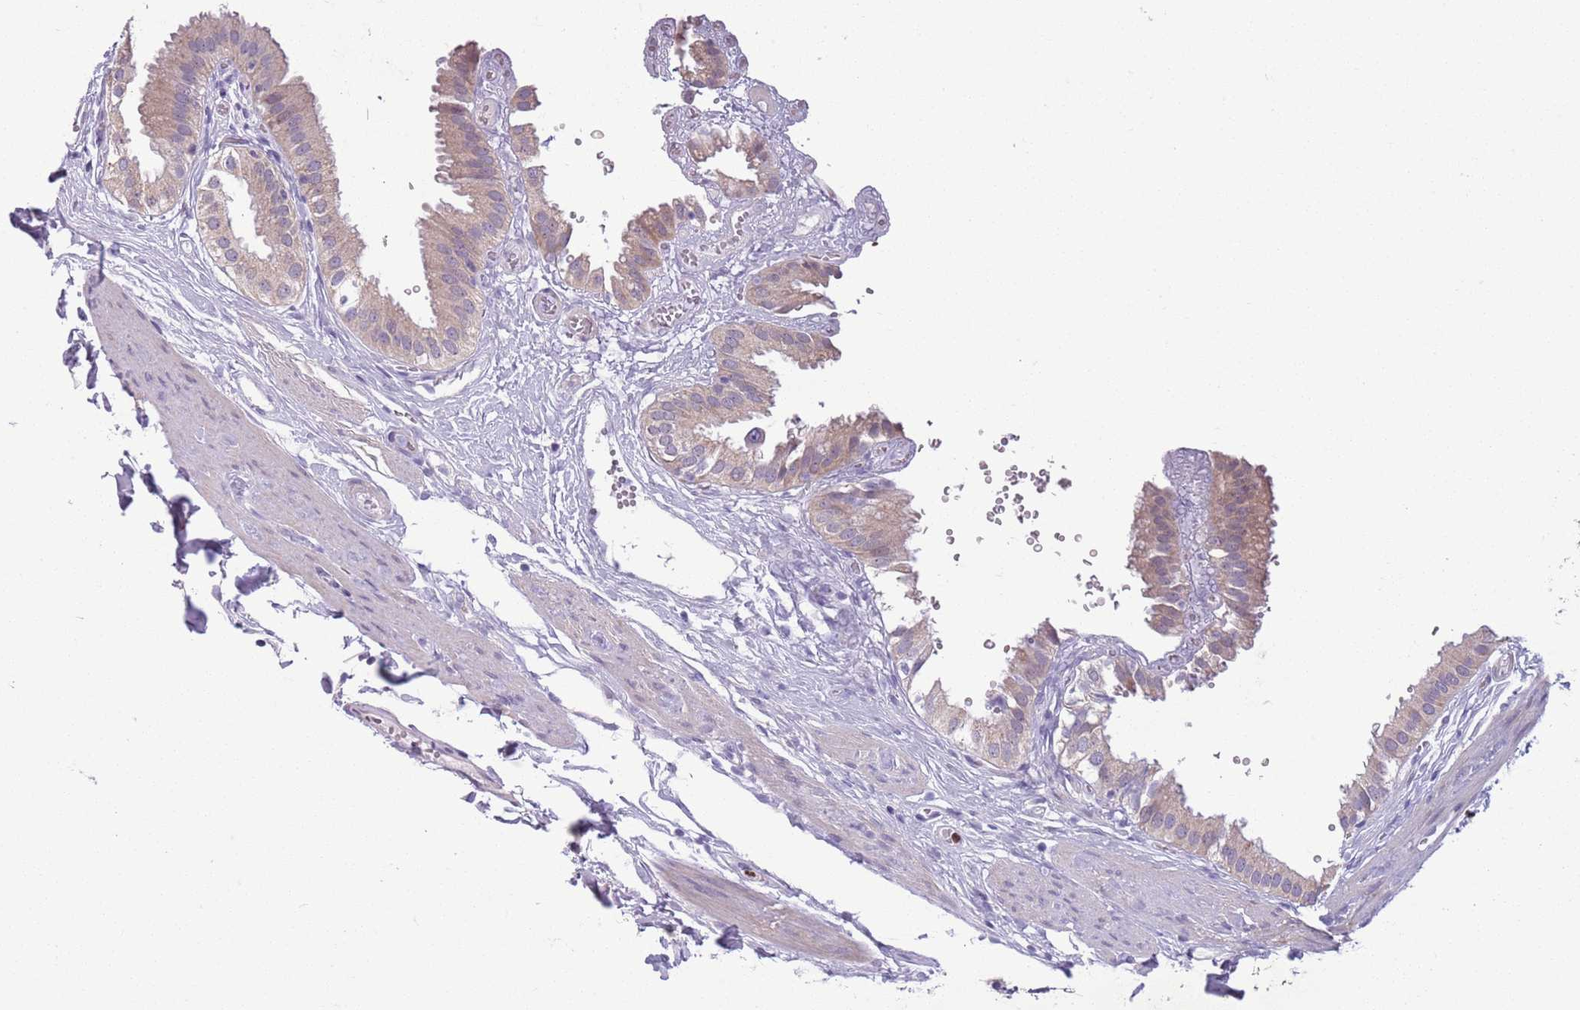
{"staining": {"intensity": "weak", "quantity": "25%-75%", "location": "cytoplasmic/membranous"}, "tissue": "gallbladder", "cell_type": "Glandular cells", "image_type": "normal", "snomed": [{"axis": "morphology", "description": "Normal tissue, NOS"}, {"axis": "topography", "description": "Gallbladder"}], "caption": "Gallbladder was stained to show a protein in brown. There is low levels of weak cytoplasmic/membranous staining in about 25%-75% of glandular cells.", "gene": "ADCY7", "patient": {"sex": "female", "age": 61}}